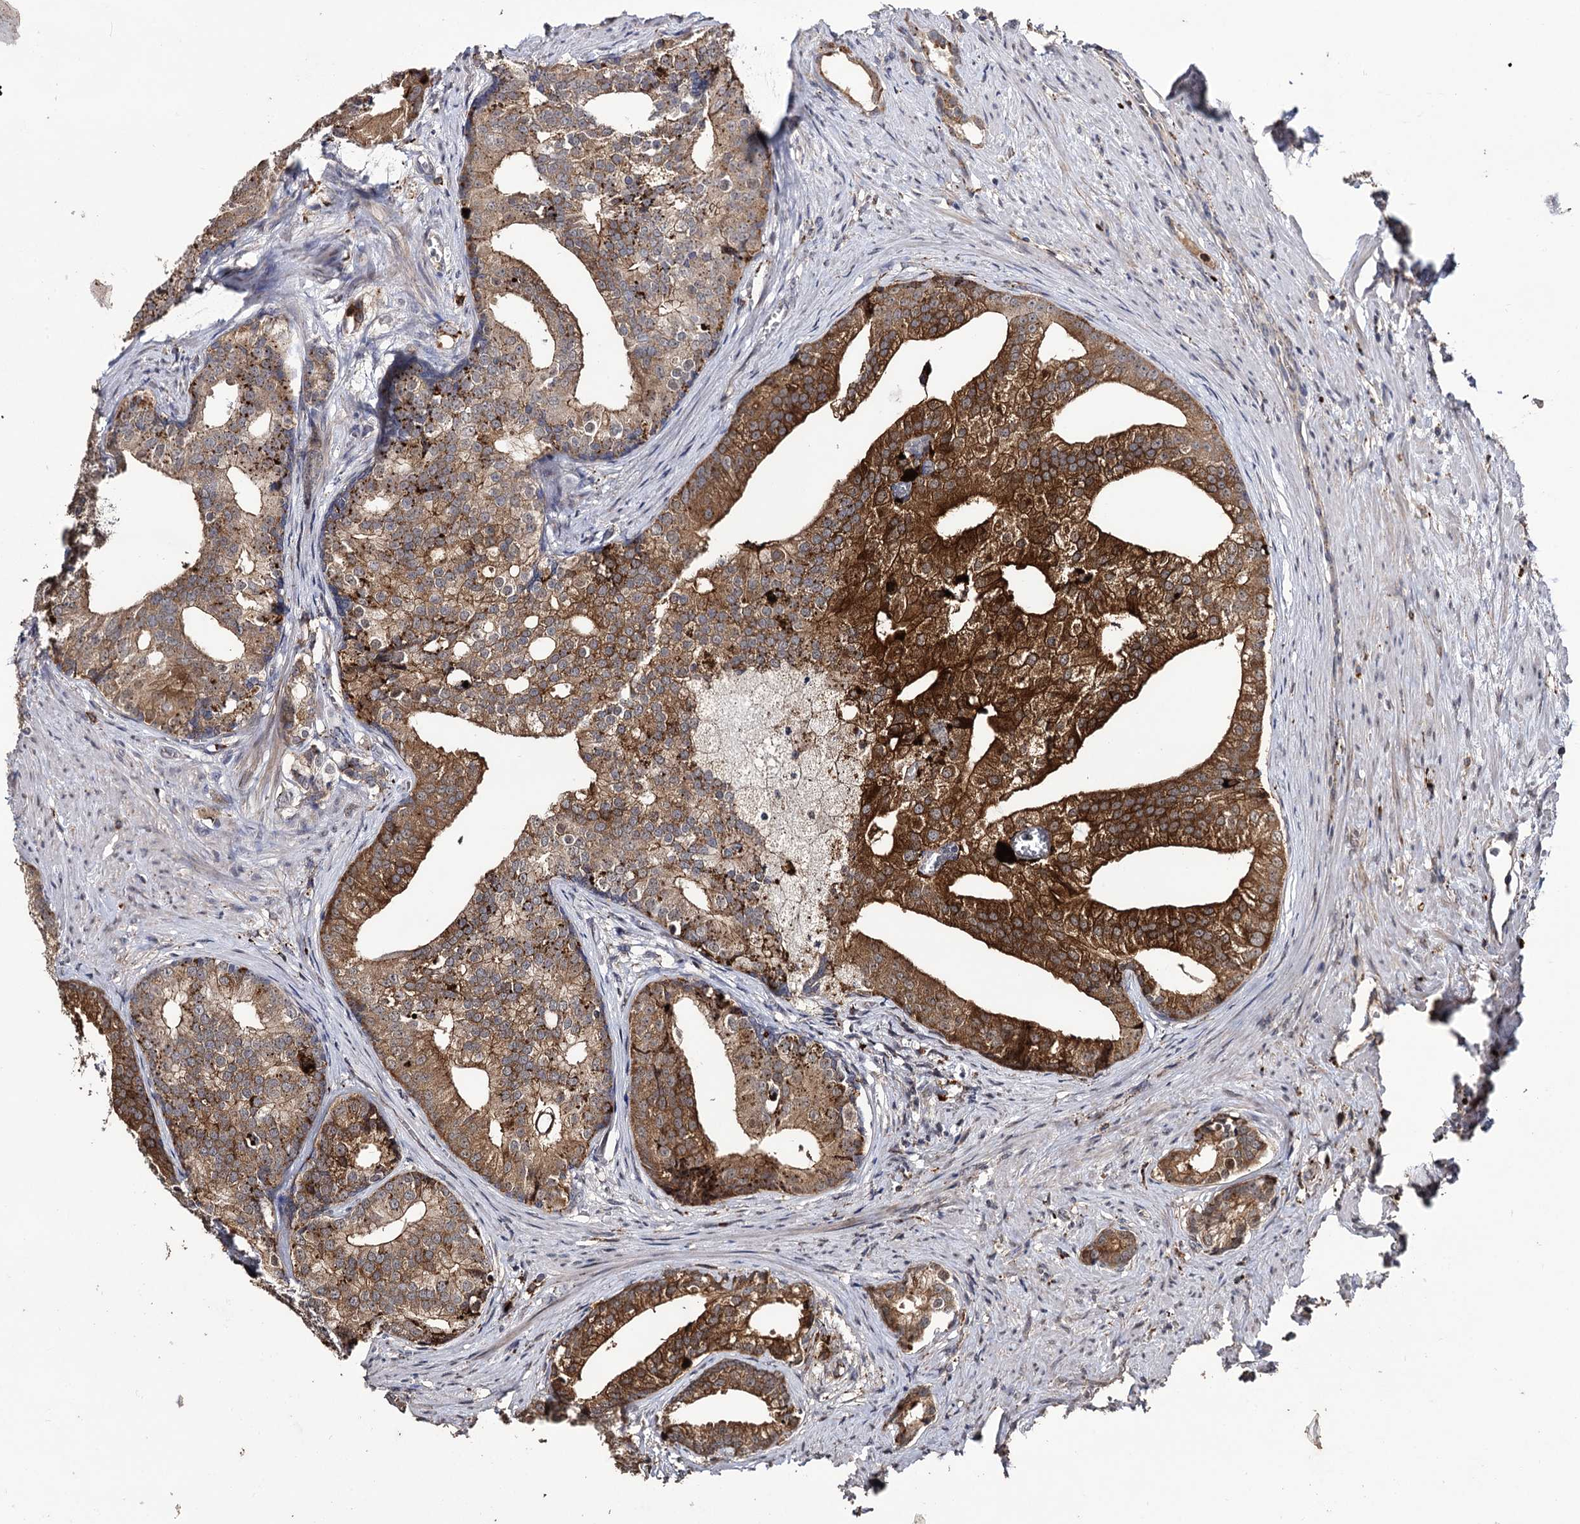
{"staining": {"intensity": "strong", "quantity": ">75%", "location": "cytoplasmic/membranous"}, "tissue": "prostate cancer", "cell_type": "Tumor cells", "image_type": "cancer", "snomed": [{"axis": "morphology", "description": "Adenocarcinoma, Low grade"}, {"axis": "topography", "description": "Prostate"}], "caption": "Prostate cancer (adenocarcinoma (low-grade)) stained for a protein exhibits strong cytoplasmic/membranous positivity in tumor cells.", "gene": "MICAL2", "patient": {"sex": "male", "age": 71}}